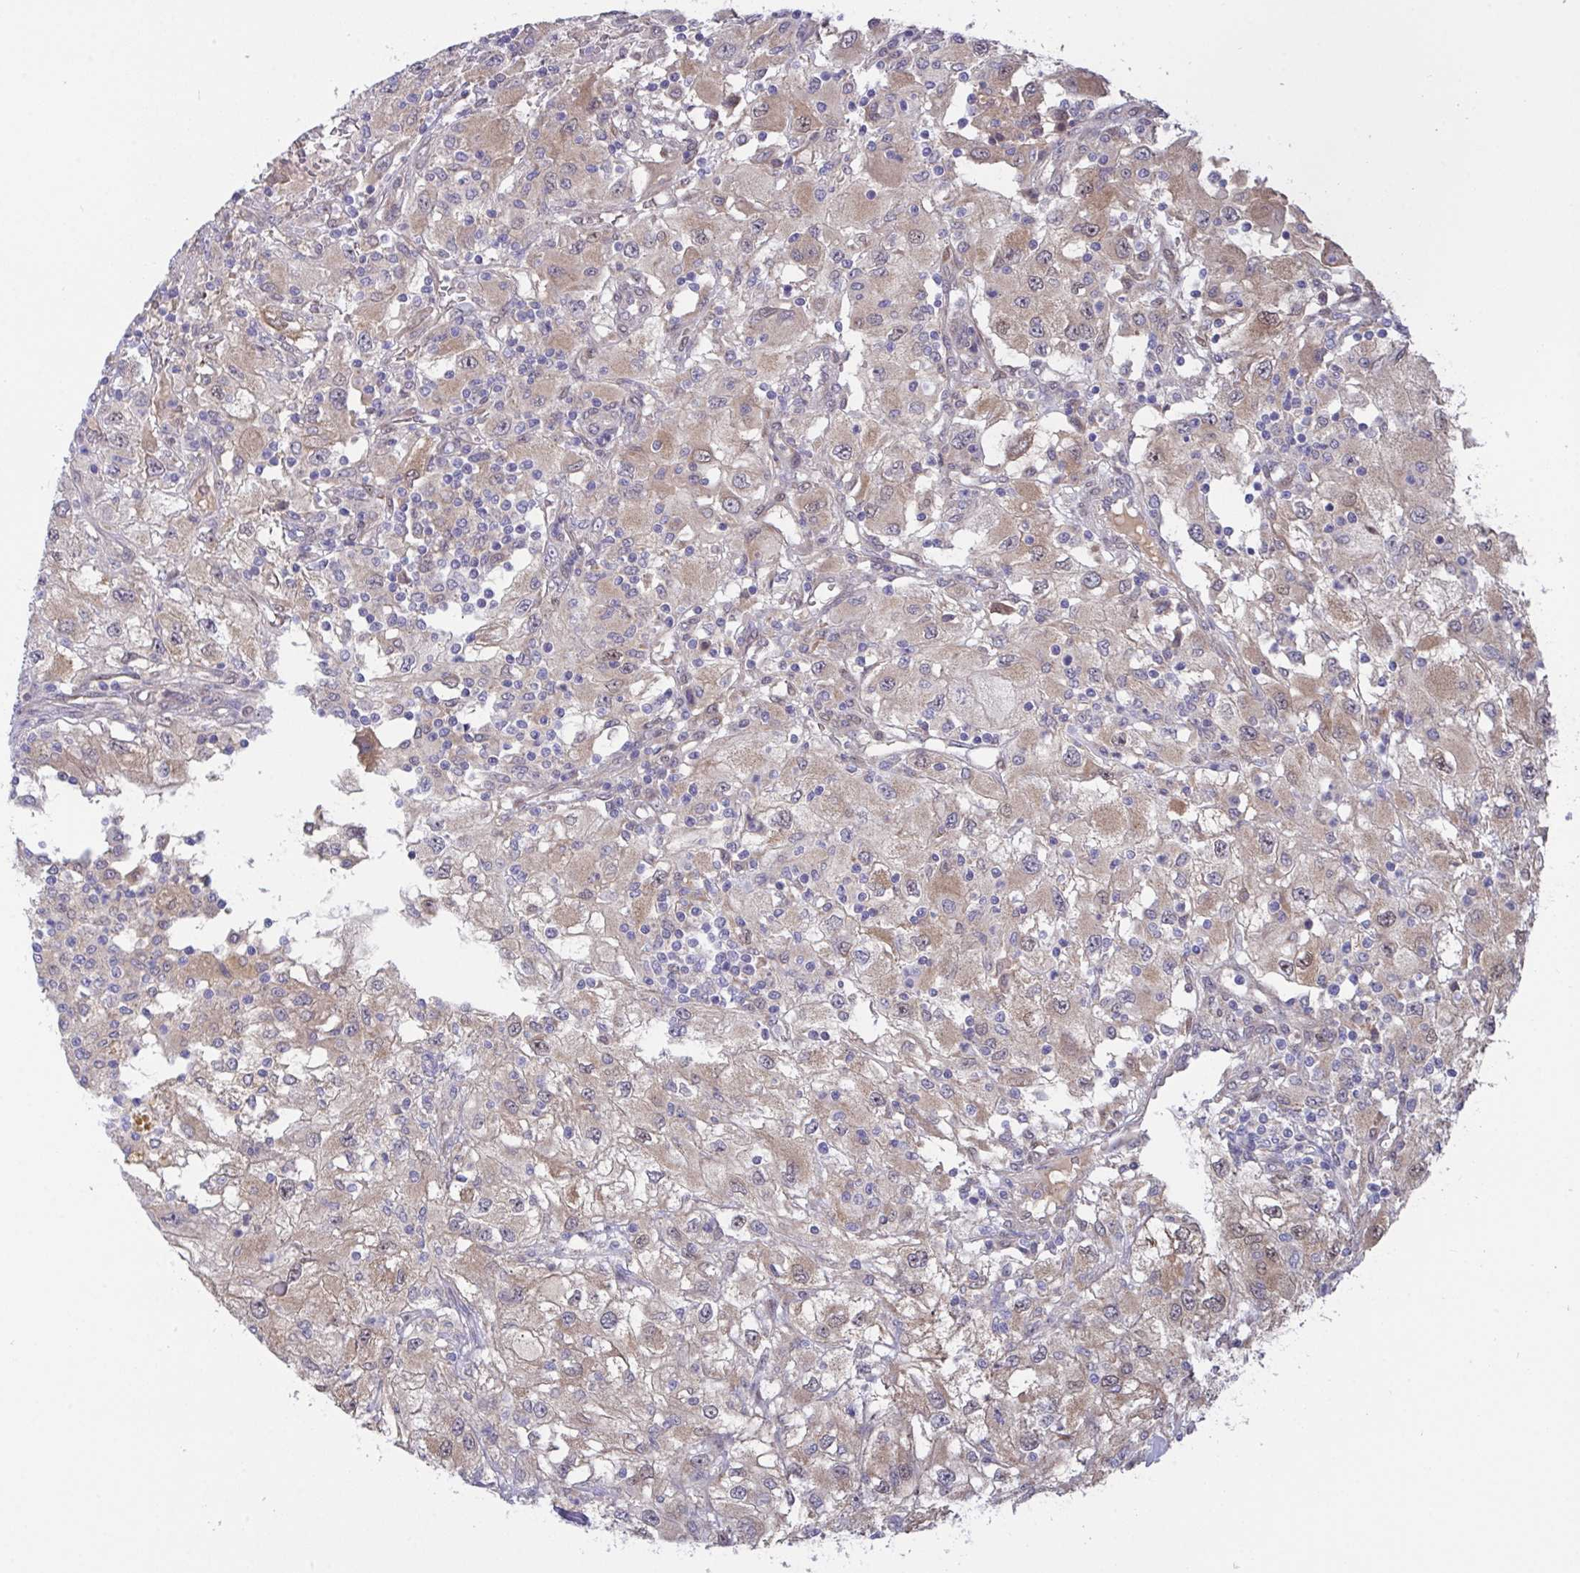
{"staining": {"intensity": "moderate", "quantity": ">75%", "location": "cytoplasmic/membranous,nuclear"}, "tissue": "renal cancer", "cell_type": "Tumor cells", "image_type": "cancer", "snomed": [{"axis": "morphology", "description": "Adenocarcinoma, NOS"}, {"axis": "topography", "description": "Kidney"}], "caption": "About >75% of tumor cells in human renal adenocarcinoma demonstrate moderate cytoplasmic/membranous and nuclear protein expression as visualized by brown immunohistochemical staining.", "gene": "L3HYPDH", "patient": {"sex": "female", "age": 67}}